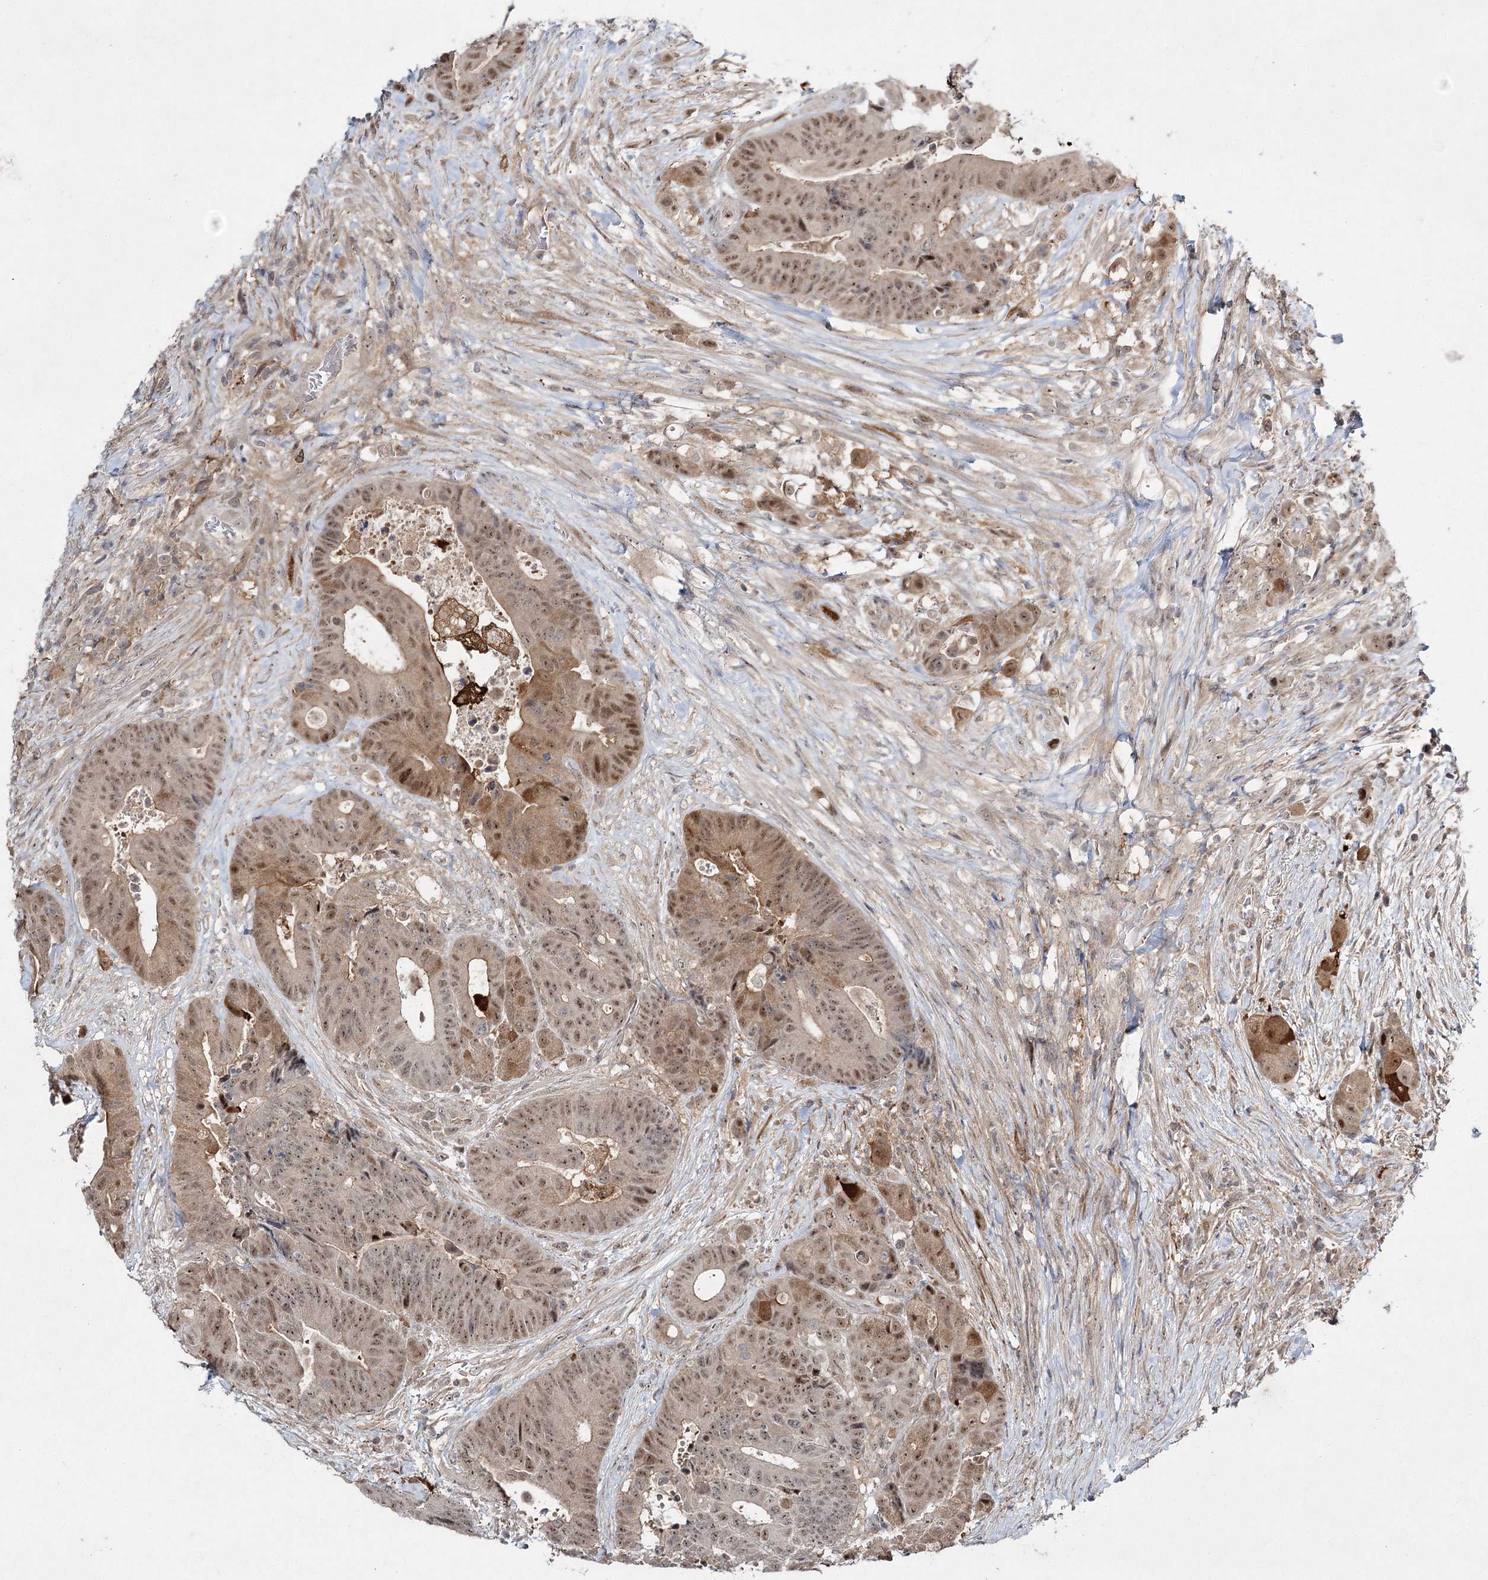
{"staining": {"intensity": "moderate", "quantity": ">75%", "location": "cytoplasmic/membranous,nuclear"}, "tissue": "colorectal cancer", "cell_type": "Tumor cells", "image_type": "cancer", "snomed": [{"axis": "morphology", "description": "Adenocarcinoma, NOS"}, {"axis": "topography", "description": "Rectum"}], "caption": "Immunohistochemistry (DAB (3,3'-diaminobenzidine)) staining of colorectal cancer (adenocarcinoma) demonstrates moderate cytoplasmic/membranous and nuclear protein positivity in approximately >75% of tumor cells. The protein is shown in brown color, while the nuclei are stained blue.", "gene": "WDR44", "patient": {"sex": "male", "age": 69}}